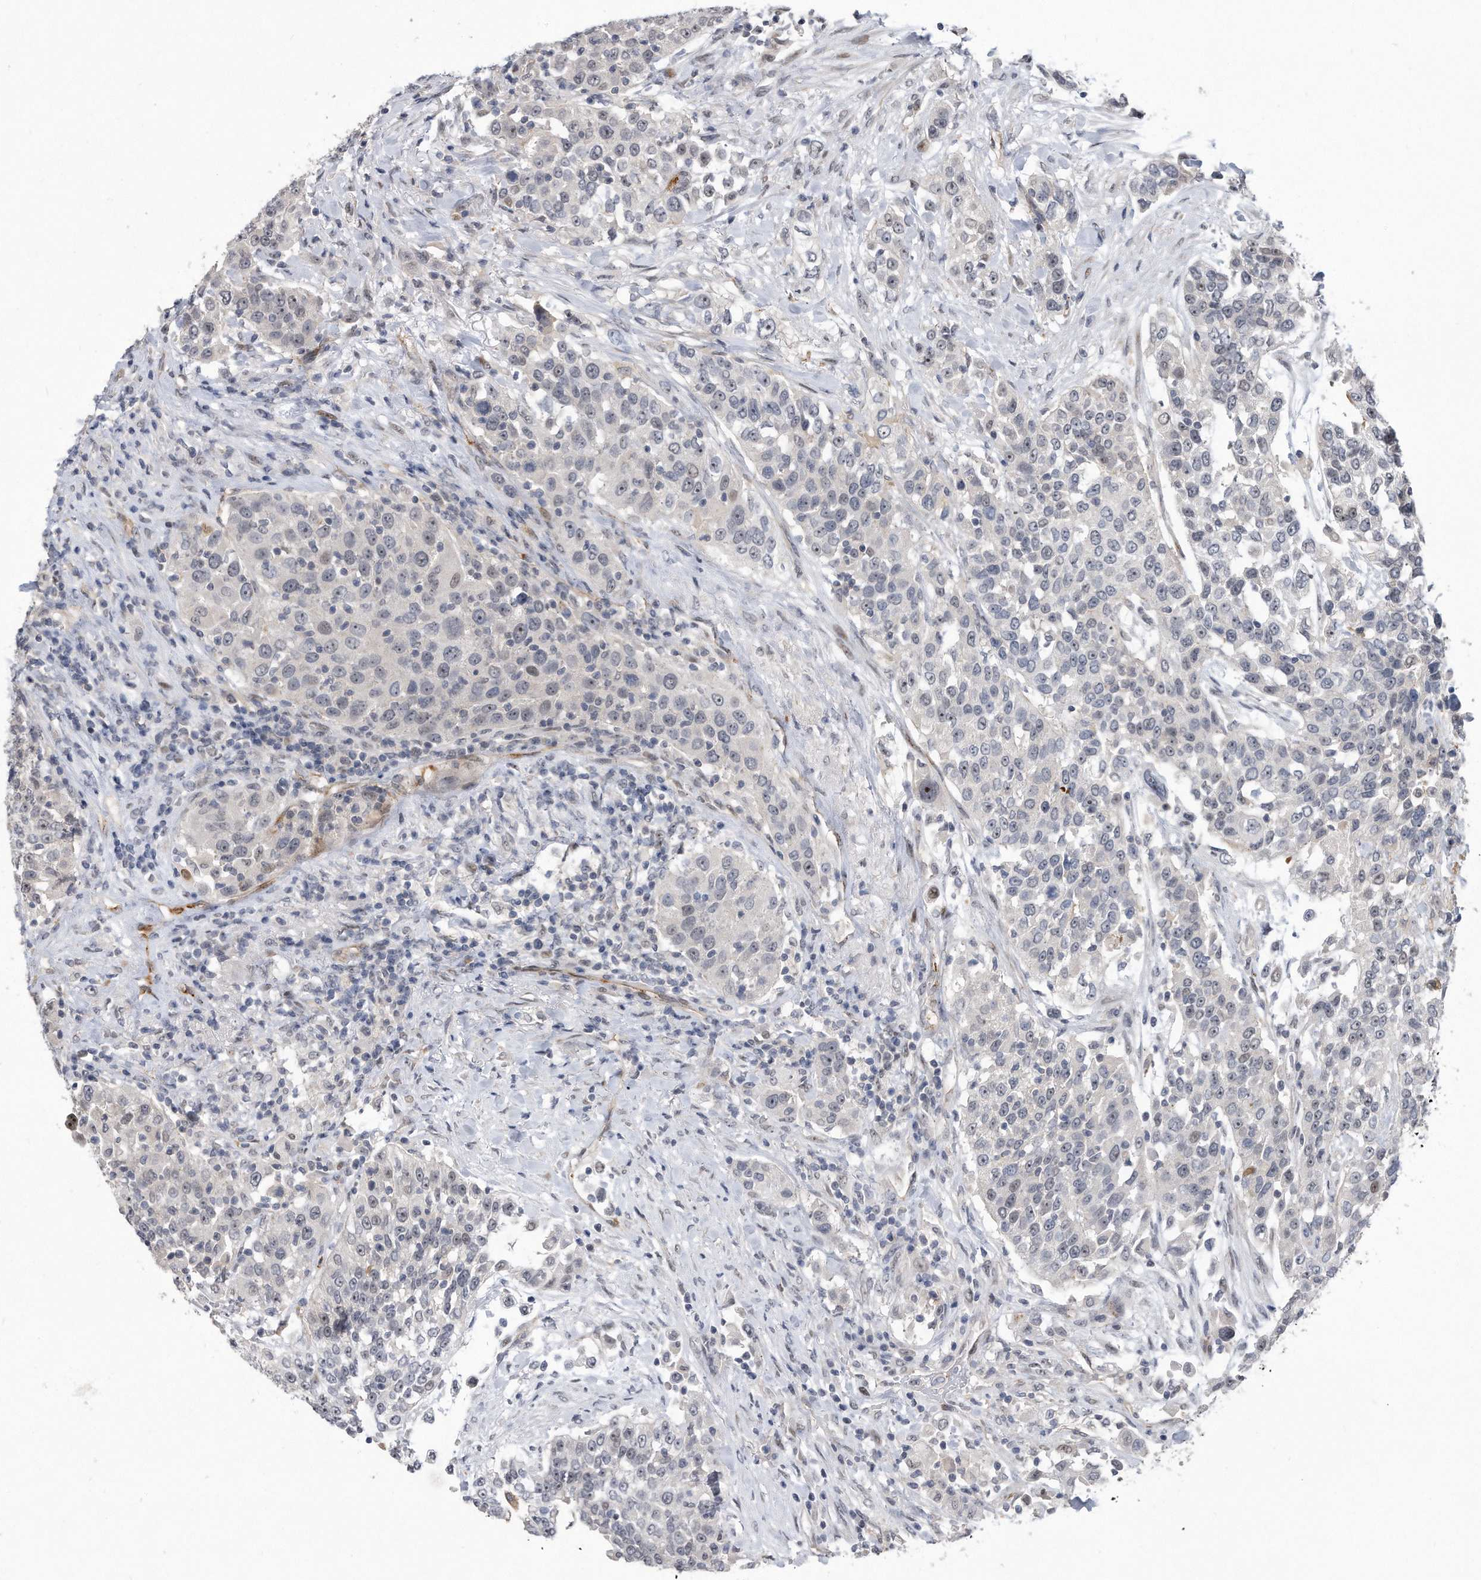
{"staining": {"intensity": "negative", "quantity": "none", "location": "none"}, "tissue": "urothelial cancer", "cell_type": "Tumor cells", "image_type": "cancer", "snomed": [{"axis": "morphology", "description": "Urothelial carcinoma, High grade"}, {"axis": "topography", "description": "Urinary bladder"}], "caption": "There is no significant staining in tumor cells of urothelial cancer.", "gene": "PGBD2", "patient": {"sex": "female", "age": 80}}